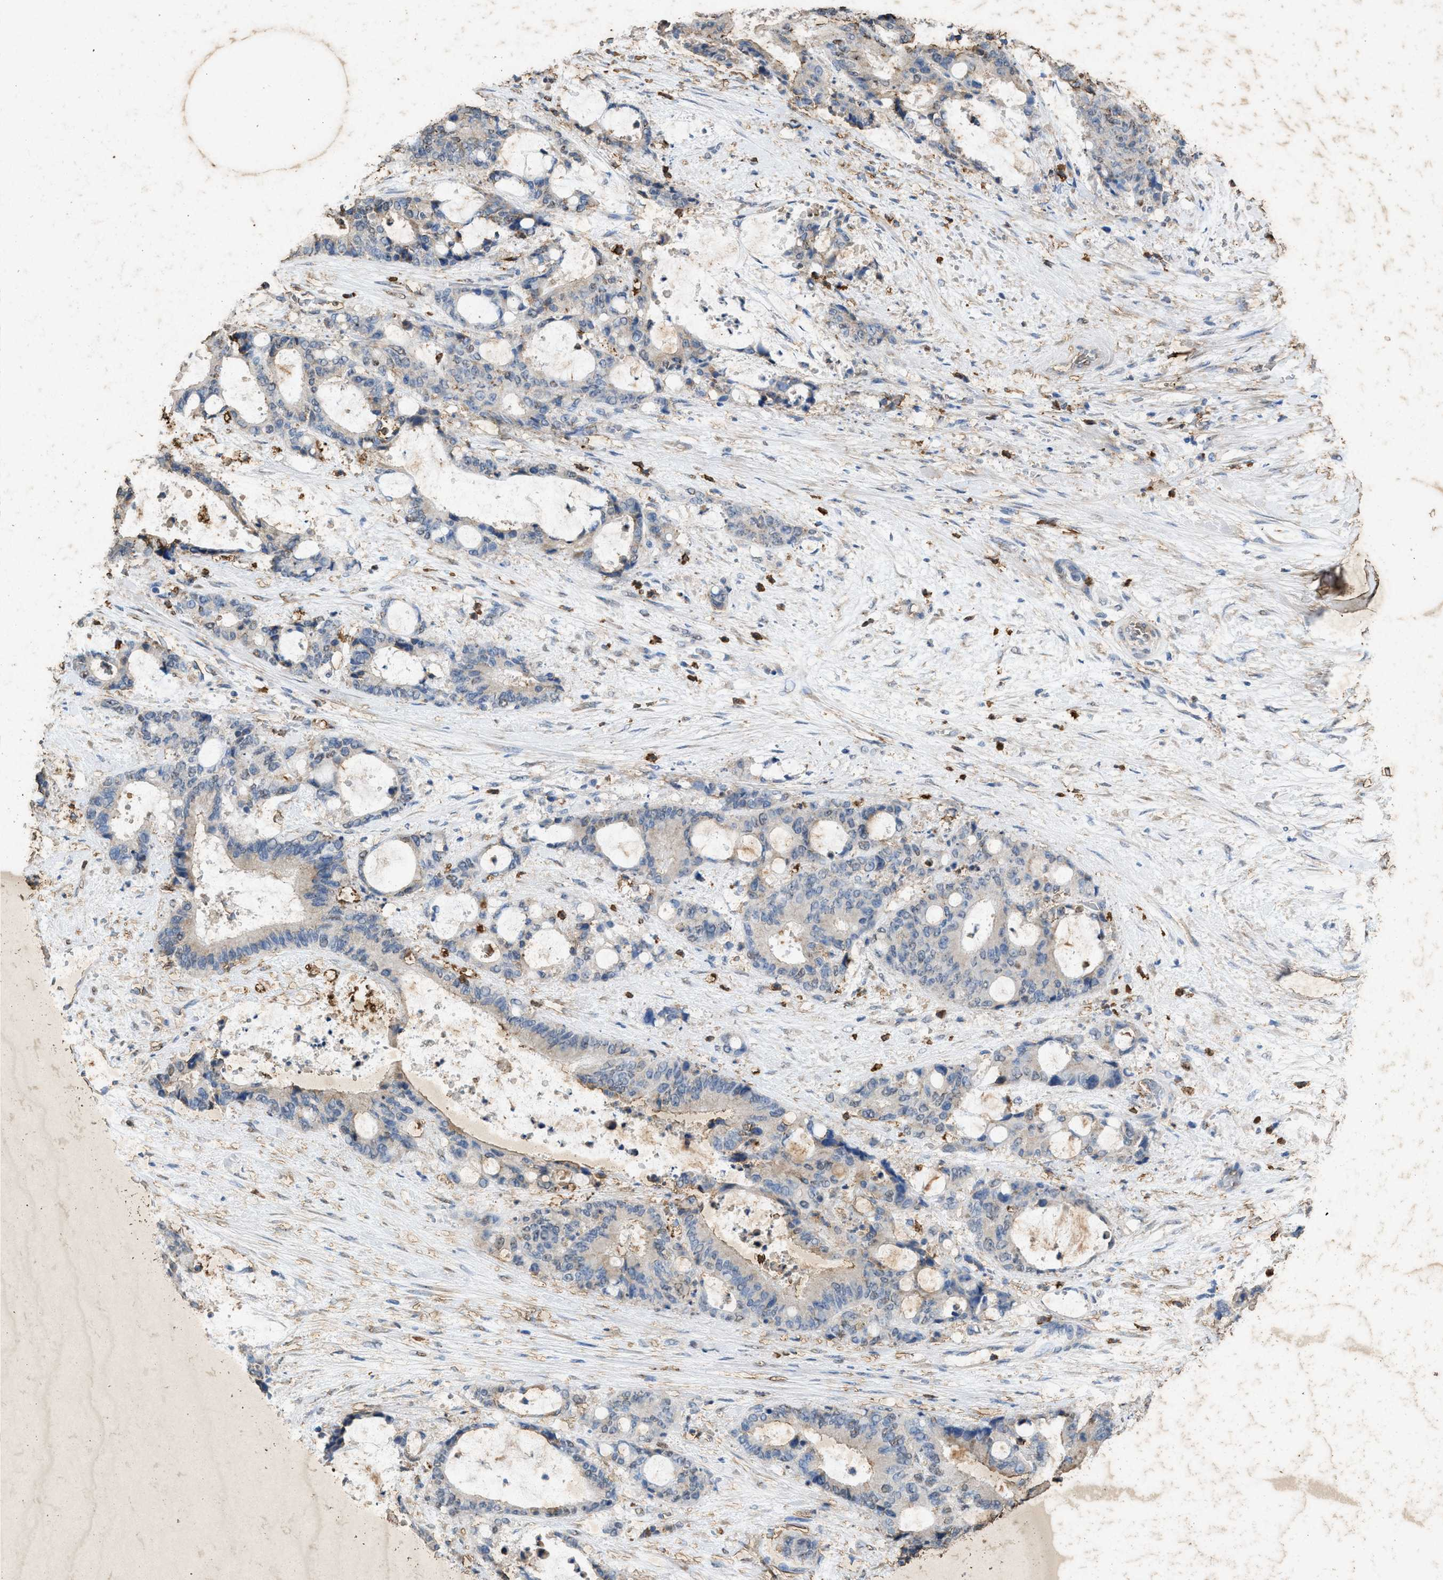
{"staining": {"intensity": "negative", "quantity": "none", "location": "none"}, "tissue": "liver cancer", "cell_type": "Tumor cells", "image_type": "cancer", "snomed": [{"axis": "morphology", "description": "Normal tissue, NOS"}, {"axis": "morphology", "description": "Cholangiocarcinoma"}, {"axis": "topography", "description": "Liver"}, {"axis": "topography", "description": "Peripheral nerve tissue"}], "caption": "Cholangiocarcinoma (liver) stained for a protein using immunohistochemistry (IHC) exhibits no positivity tumor cells.", "gene": "LTB4R2", "patient": {"sex": "female", "age": 73}}